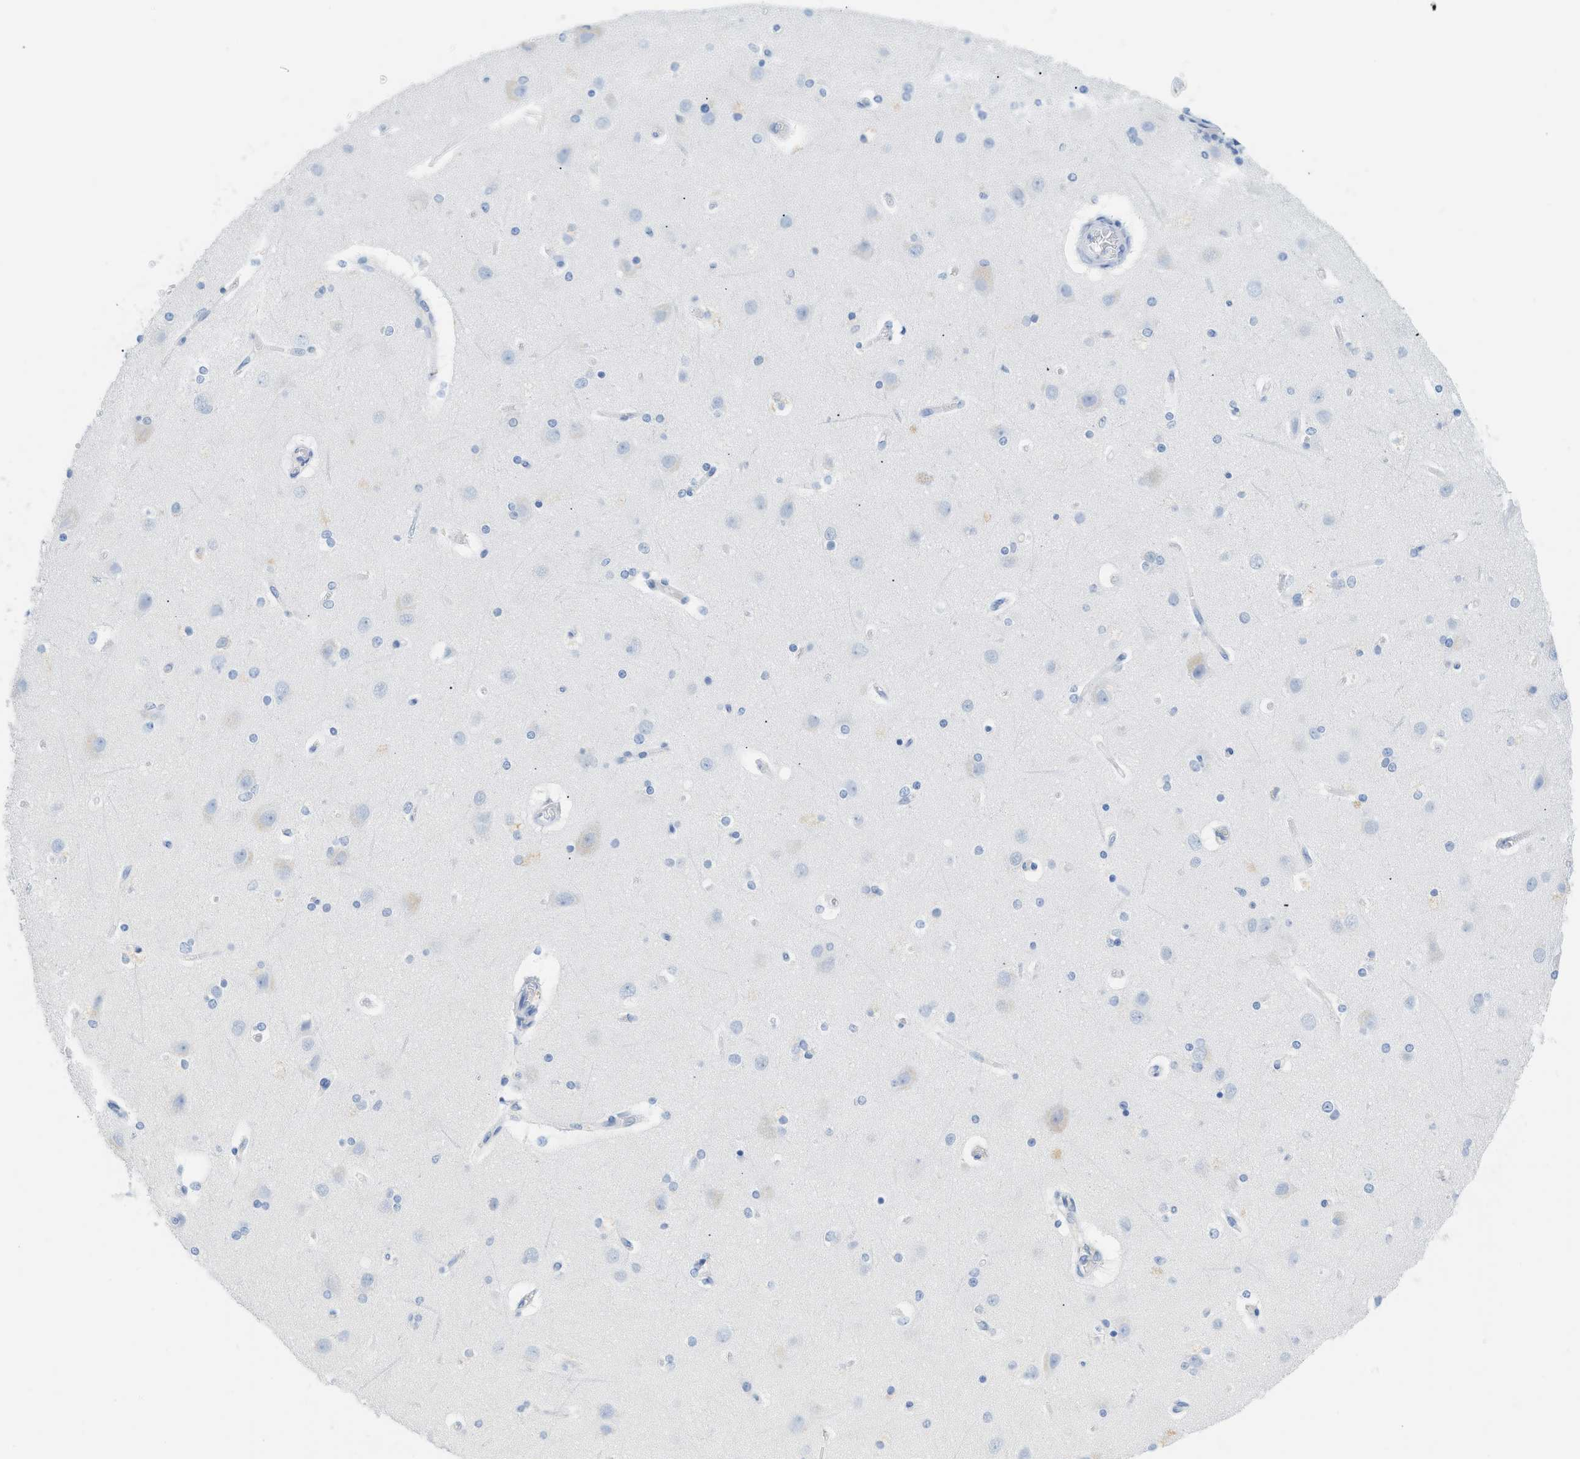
{"staining": {"intensity": "negative", "quantity": "none", "location": "none"}, "tissue": "cerebral cortex", "cell_type": "Endothelial cells", "image_type": "normal", "snomed": [{"axis": "morphology", "description": "Normal tissue, NOS"}, {"axis": "topography", "description": "Cerebral cortex"}], "caption": "The micrograph shows no significant positivity in endothelial cells of cerebral cortex.", "gene": "PAPPA", "patient": {"sex": "female", "age": 54}}